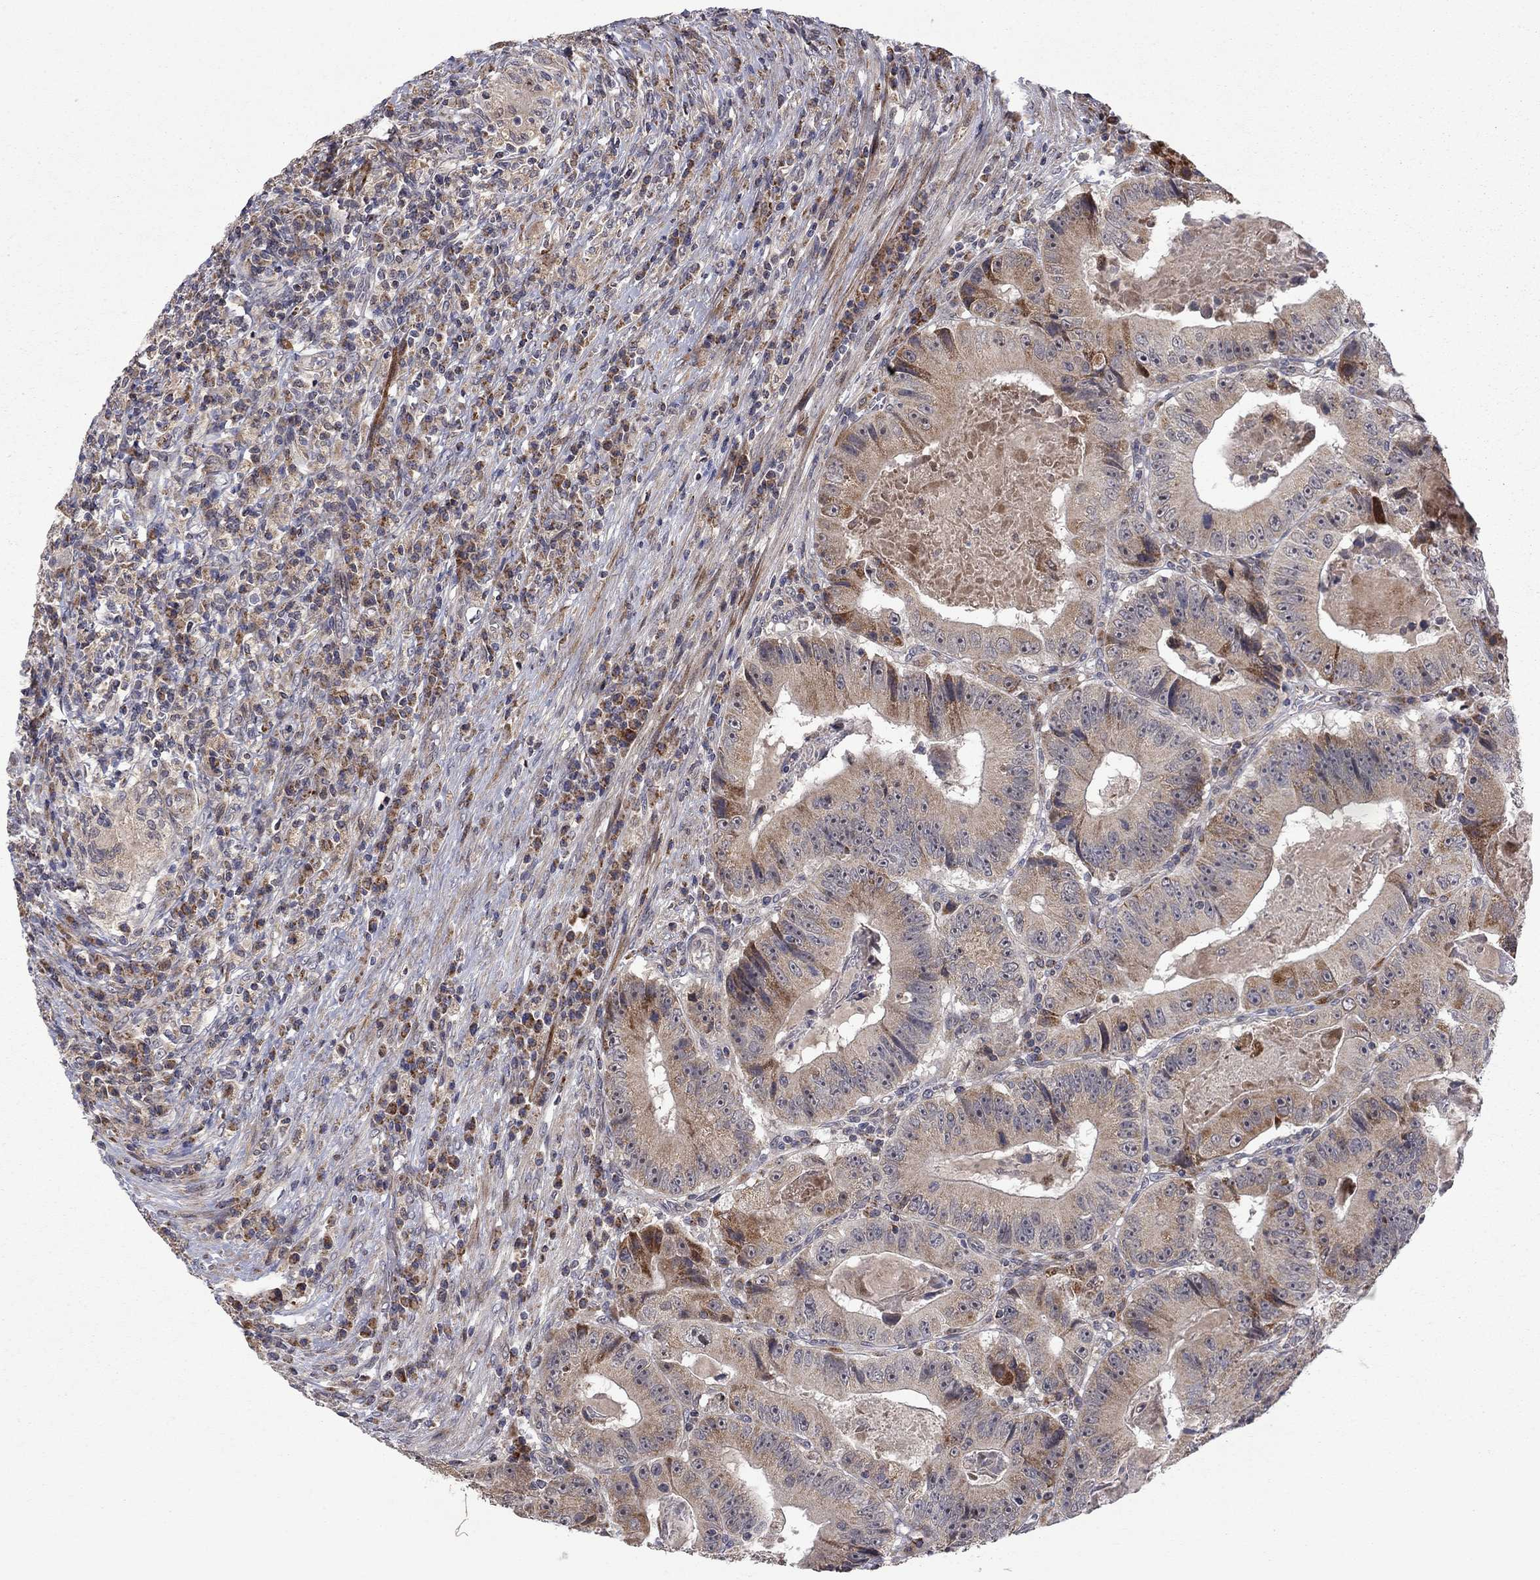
{"staining": {"intensity": "strong", "quantity": "<25%", "location": "cytoplasmic/membranous"}, "tissue": "colorectal cancer", "cell_type": "Tumor cells", "image_type": "cancer", "snomed": [{"axis": "morphology", "description": "Adenocarcinoma, NOS"}, {"axis": "topography", "description": "Colon"}], "caption": "This image reveals IHC staining of adenocarcinoma (colorectal), with medium strong cytoplasmic/membranous positivity in approximately <25% of tumor cells.", "gene": "IDS", "patient": {"sex": "female", "age": 86}}